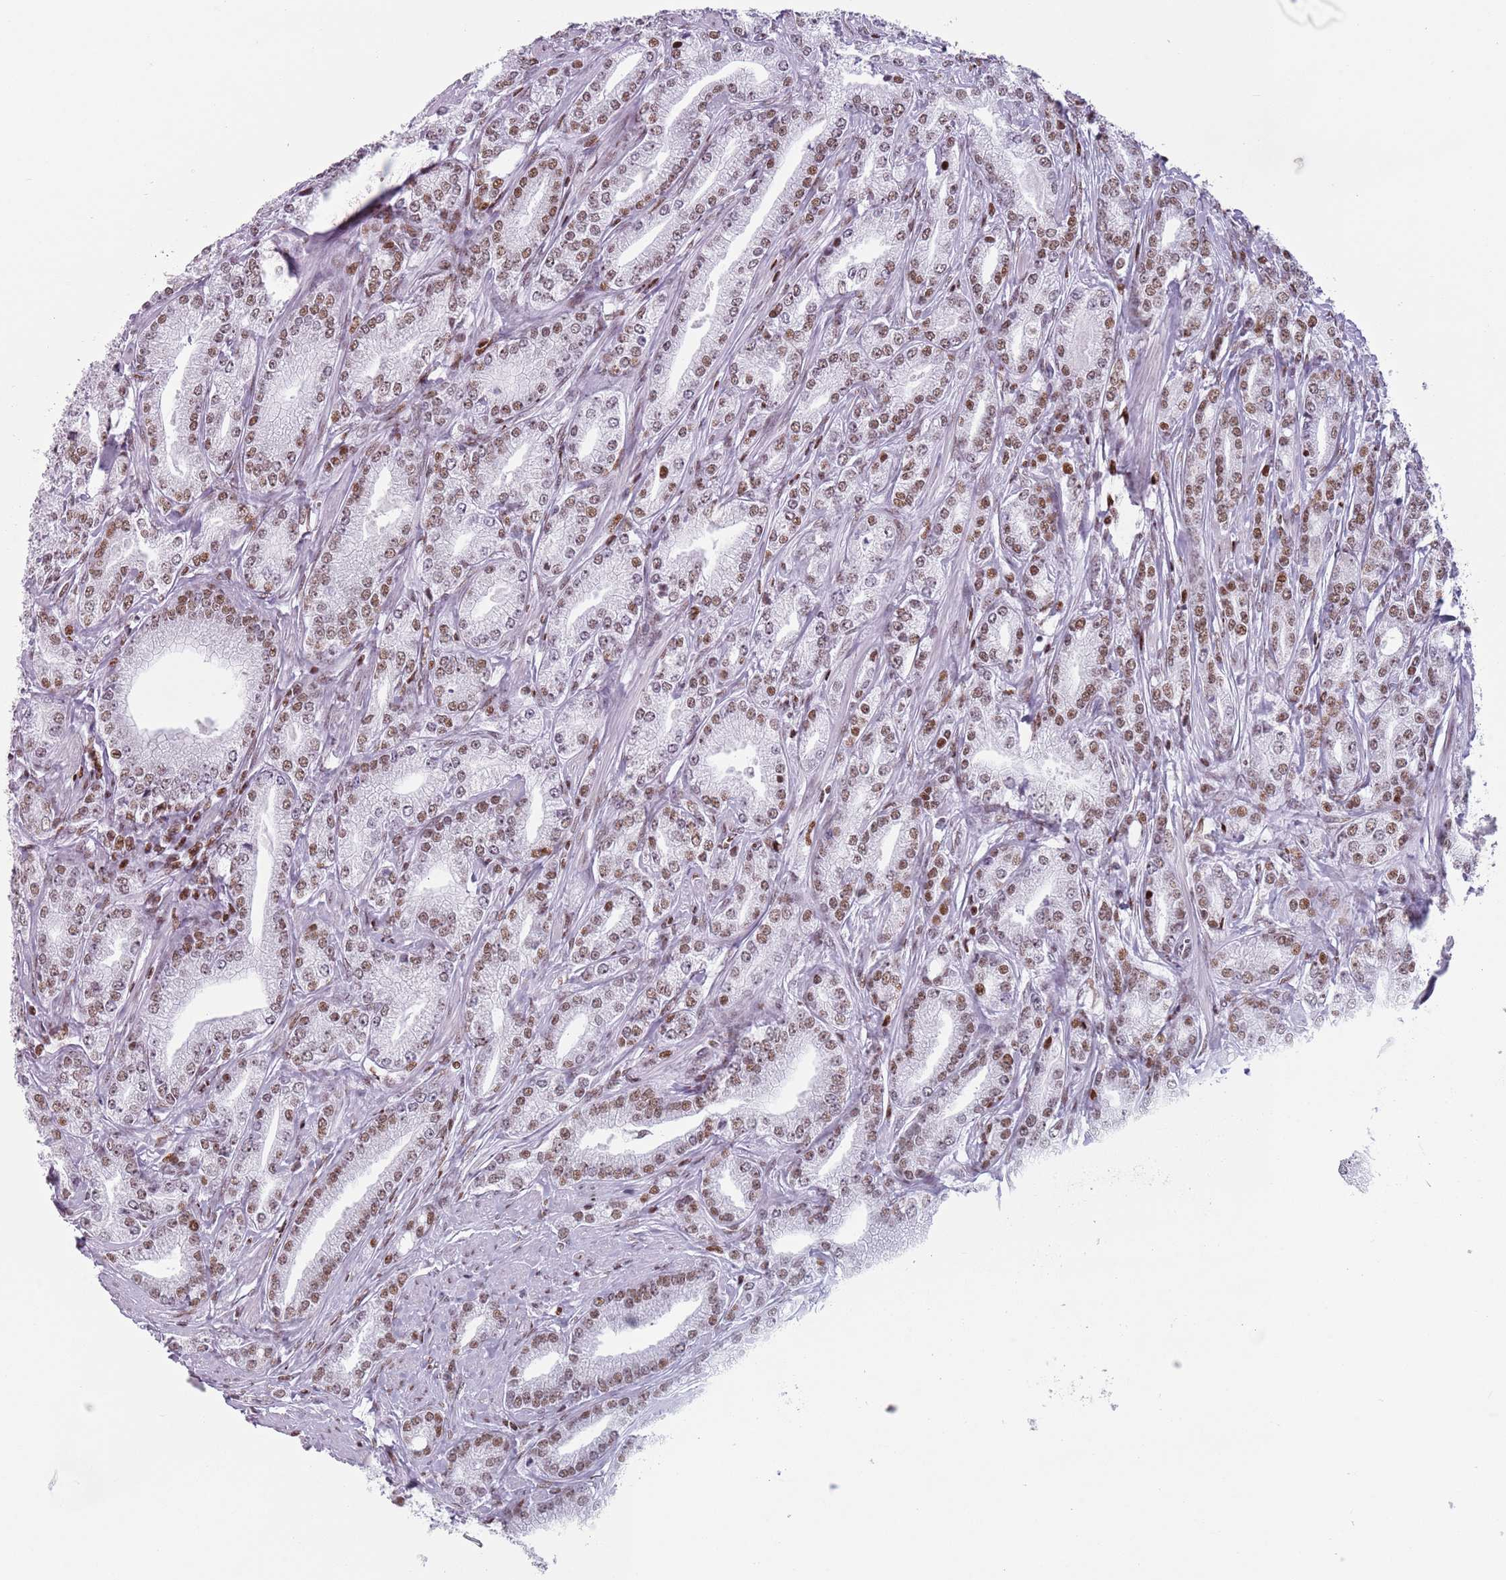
{"staining": {"intensity": "moderate", "quantity": ">75%", "location": "nuclear"}, "tissue": "prostate cancer", "cell_type": "Tumor cells", "image_type": "cancer", "snomed": [{"axis": "morphology", "description": "Adenocarcinoma, High grade"}, {"axis": "topography", "description": "Prostate"}], "caption": "Immunohistochemistry (IHC) (DAB) staining of prostate cancer shows moderate nuclear protein staining in about >75% of tumor cells.", "gene": "FAM104B", "patient": {"sex": "male", "age": 66}}